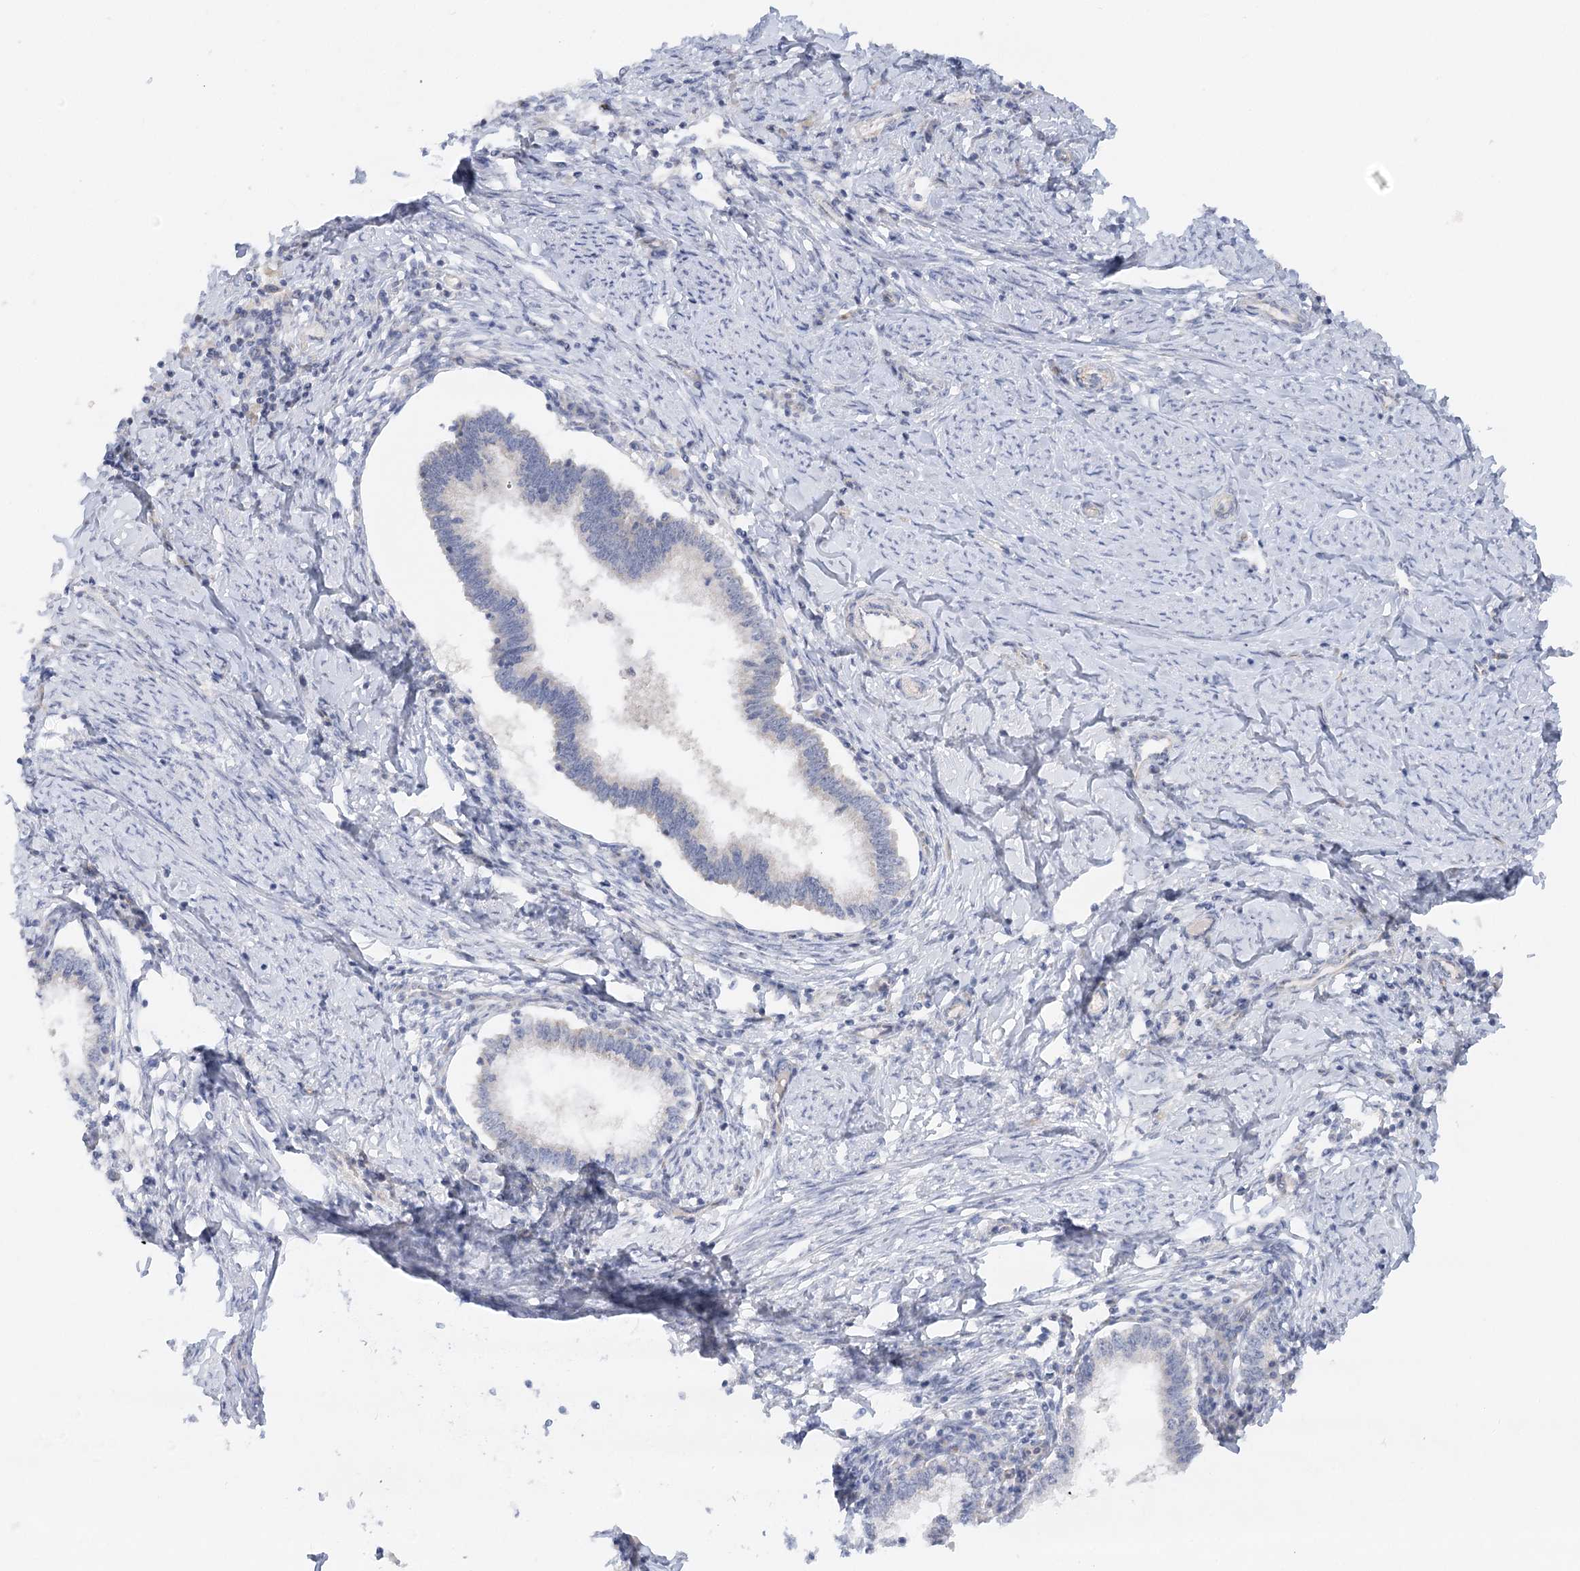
{"staining": {"intensity": "negative", "quantity": "none", "location": "none"}, "tissue": "cervical cancer", "cell_type": "Tumor cells", "image_type": "cancer", "snomed": [{"axis": "morphology", "description": "Adenocarcinoma, NOS"}, {"axis": "topography", "description": "Cervix"}], "caption": "A high-resolution histopathology image shows immunohistochemistry staining of cervical adenocarcinoma, which demonstrates no significant expression in tumor cells.", "gene": "NELL2", "patient": {"sex": "female", "age": 36}}